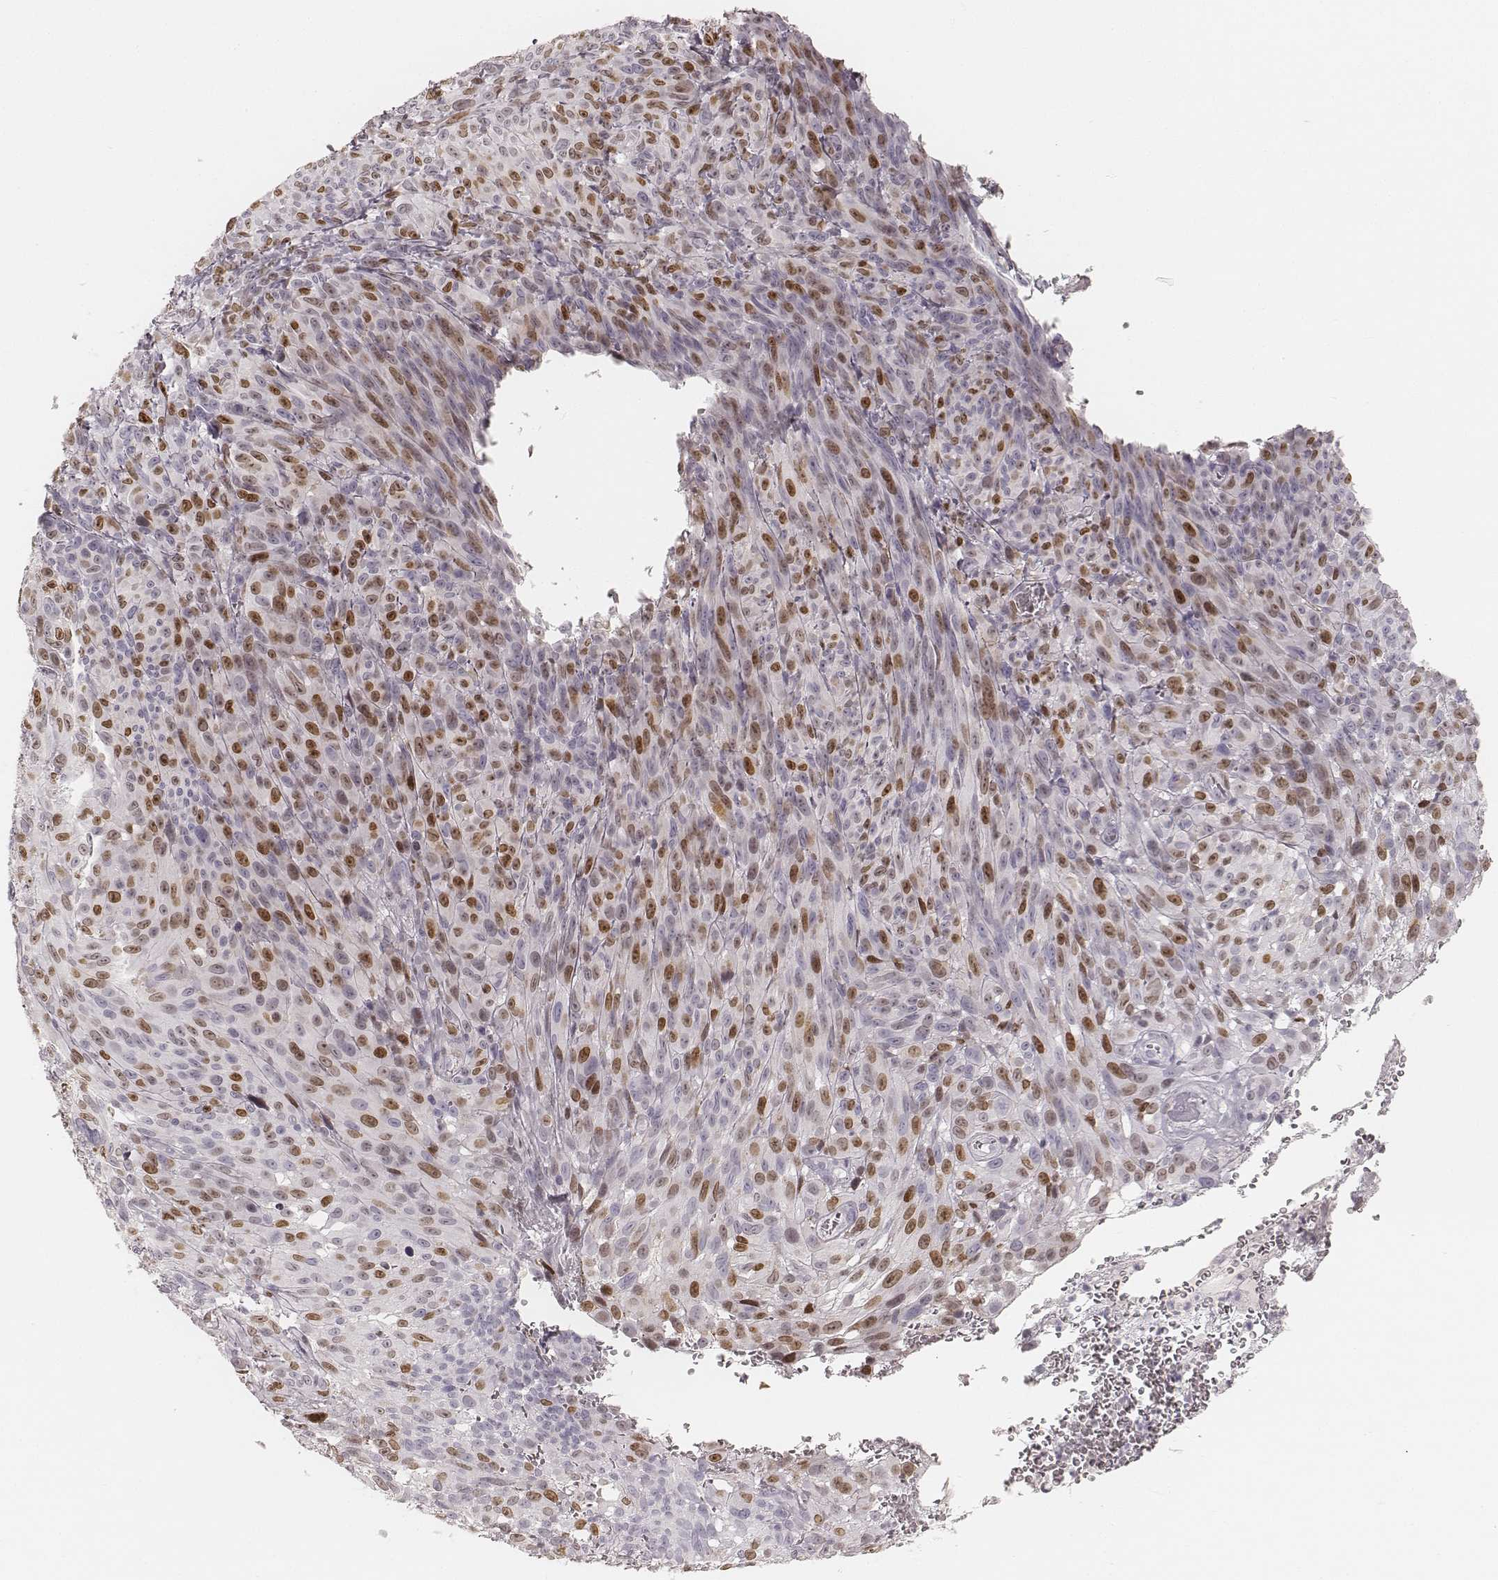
{"staining": {"intensity": "moderate", "quantity": ">75%", "location": "nuclear"}, "tissue": "melanoma", "cell_type": "Tumor cells", "image_type": "cancer", "snomed": [{"axis": "morphology", "description": "Malignant melanoma, NOS"}, {"axis": "topography", "description": "Skin"}], "caption": "Brown immunohistochemical staining in human malignant melanoma exhibits moderate nuclear expression in about >75% of tumor cells.", "gene": "TEX37", "patient": {"sex": "male", "age": 83}}